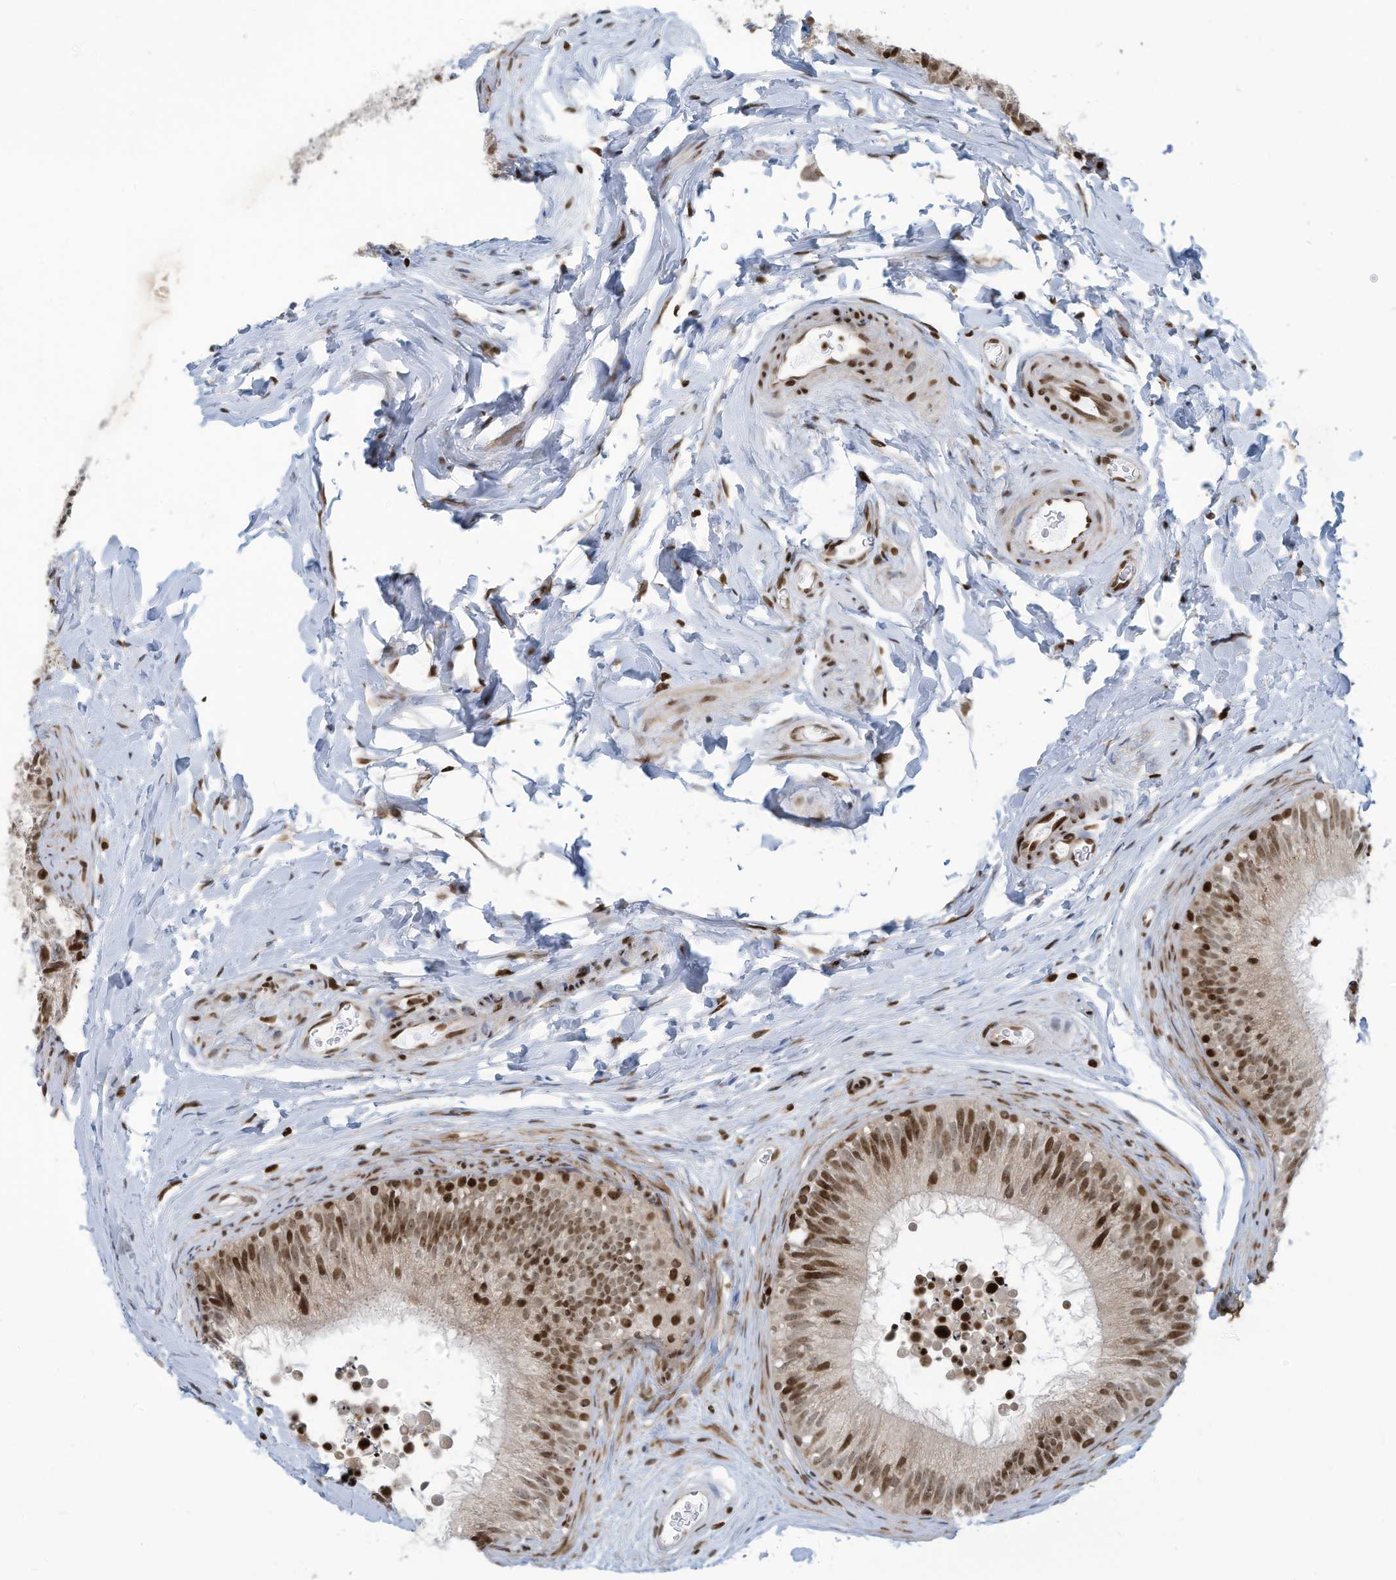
{"staining": {"intensity": "strong", "quantity": "25%-75%", "location": "nuclear"}, "tissue": "epididymis", "cell_type": "Glandular cells", "image_type": "normal", "snomed": [{"axis": "morphology", "description": "Normal tissue, NOS"}, {"axis": "topography", "description": "Epididymis"}], "caption": "DAB immunohistochemical staining of unremarkable epididymis displays strong nuclear protein expression in approximately 25%-75% of glandular cells.", "gene": "ADI1", "patient": {"sex": "male", "age": 29}}